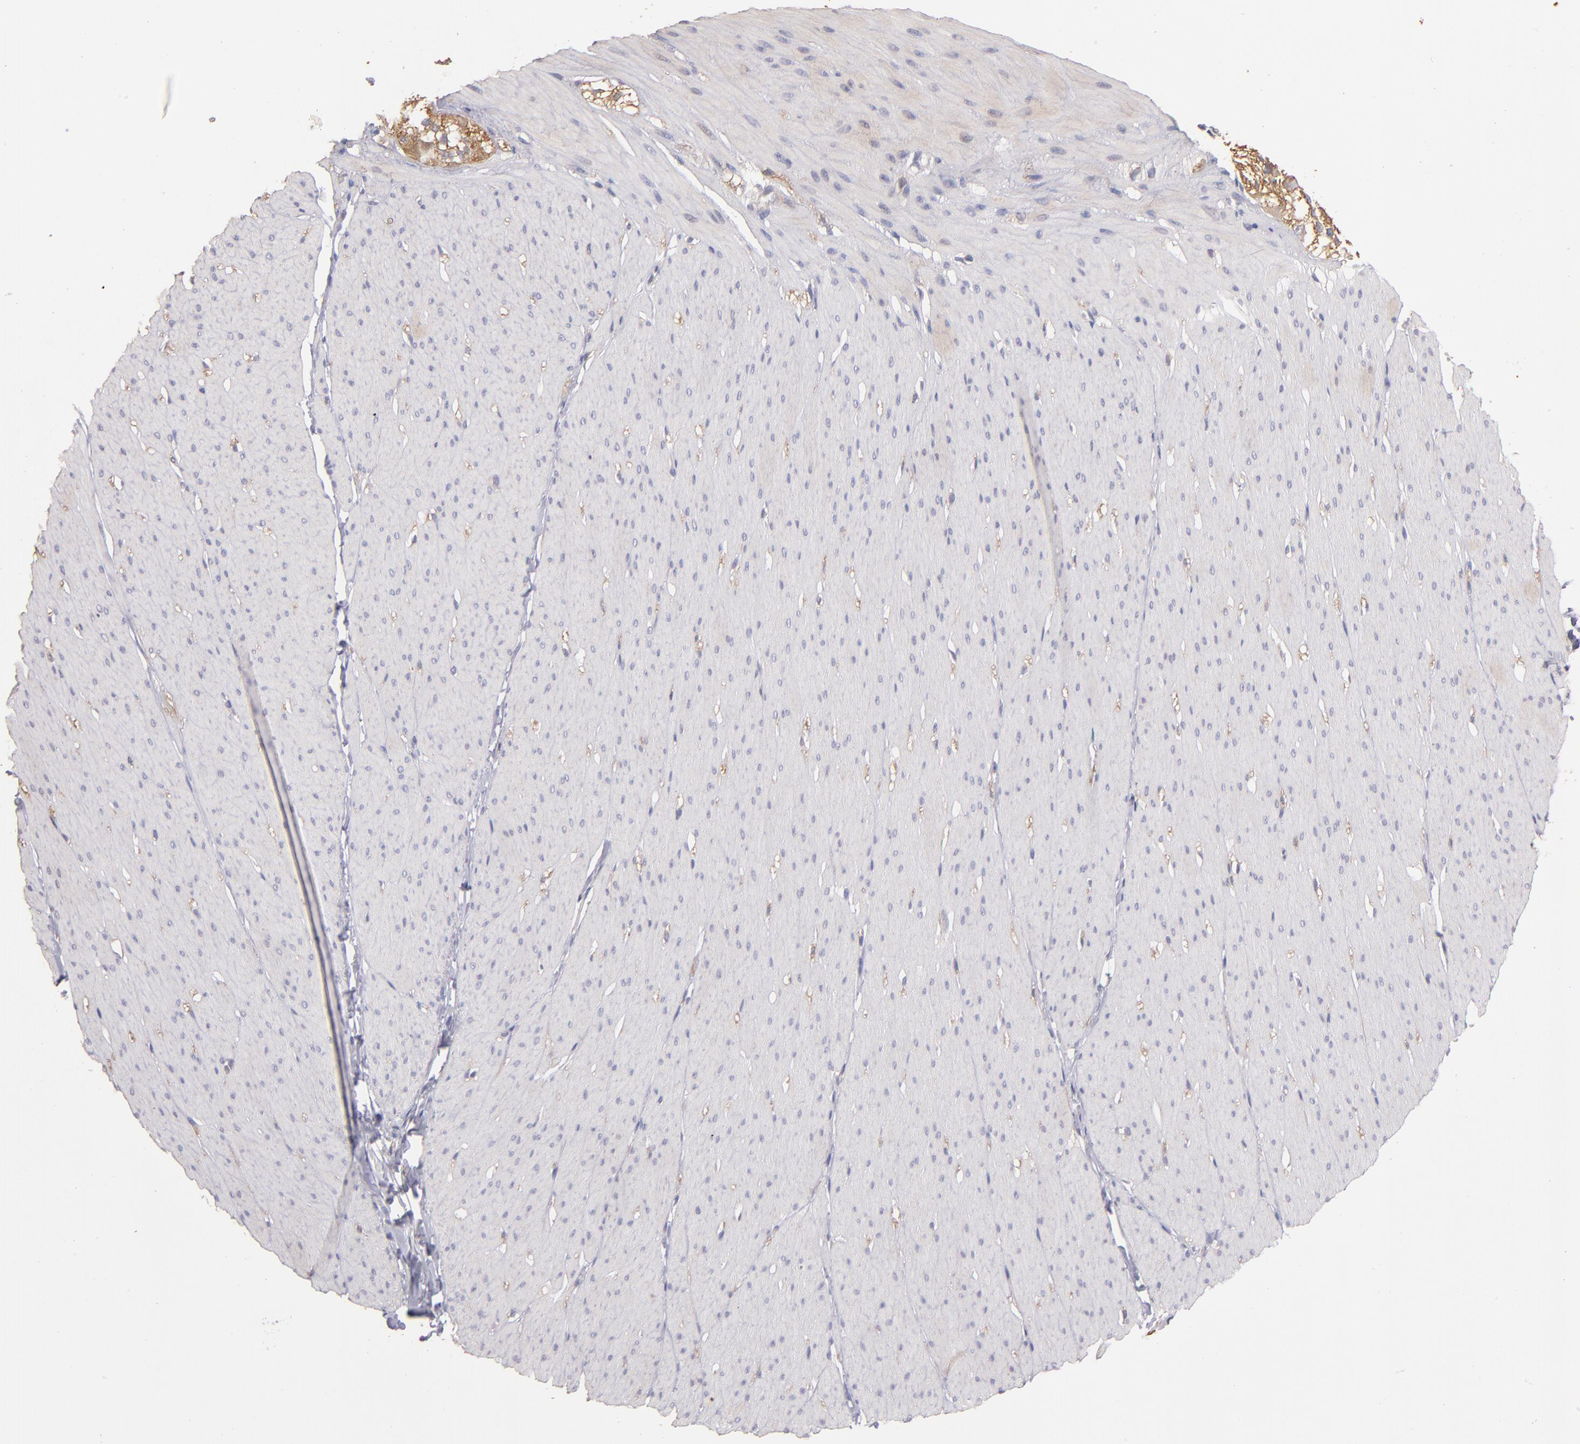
{"staining": {"intensity": "negative", "quantity": "none", "location": "none"}, "tissue": "smooth muscle", "cell_type": "Smooth muscle cells", "image_type": "normal", "snomed": [{"axis": "morphology", "description": "Normal tissue, NOS"}, {"axis": "topography", "description": "Smooth muscle"}, {"axis": "topography", "description": "Colon"}], "caption": "Immunohistochemical staining of benign human smooth muscle shows no significant positivity in smooth muscle cells.", "gene": "GNAZ", "patient": {"sex": "male", "age": 67}}